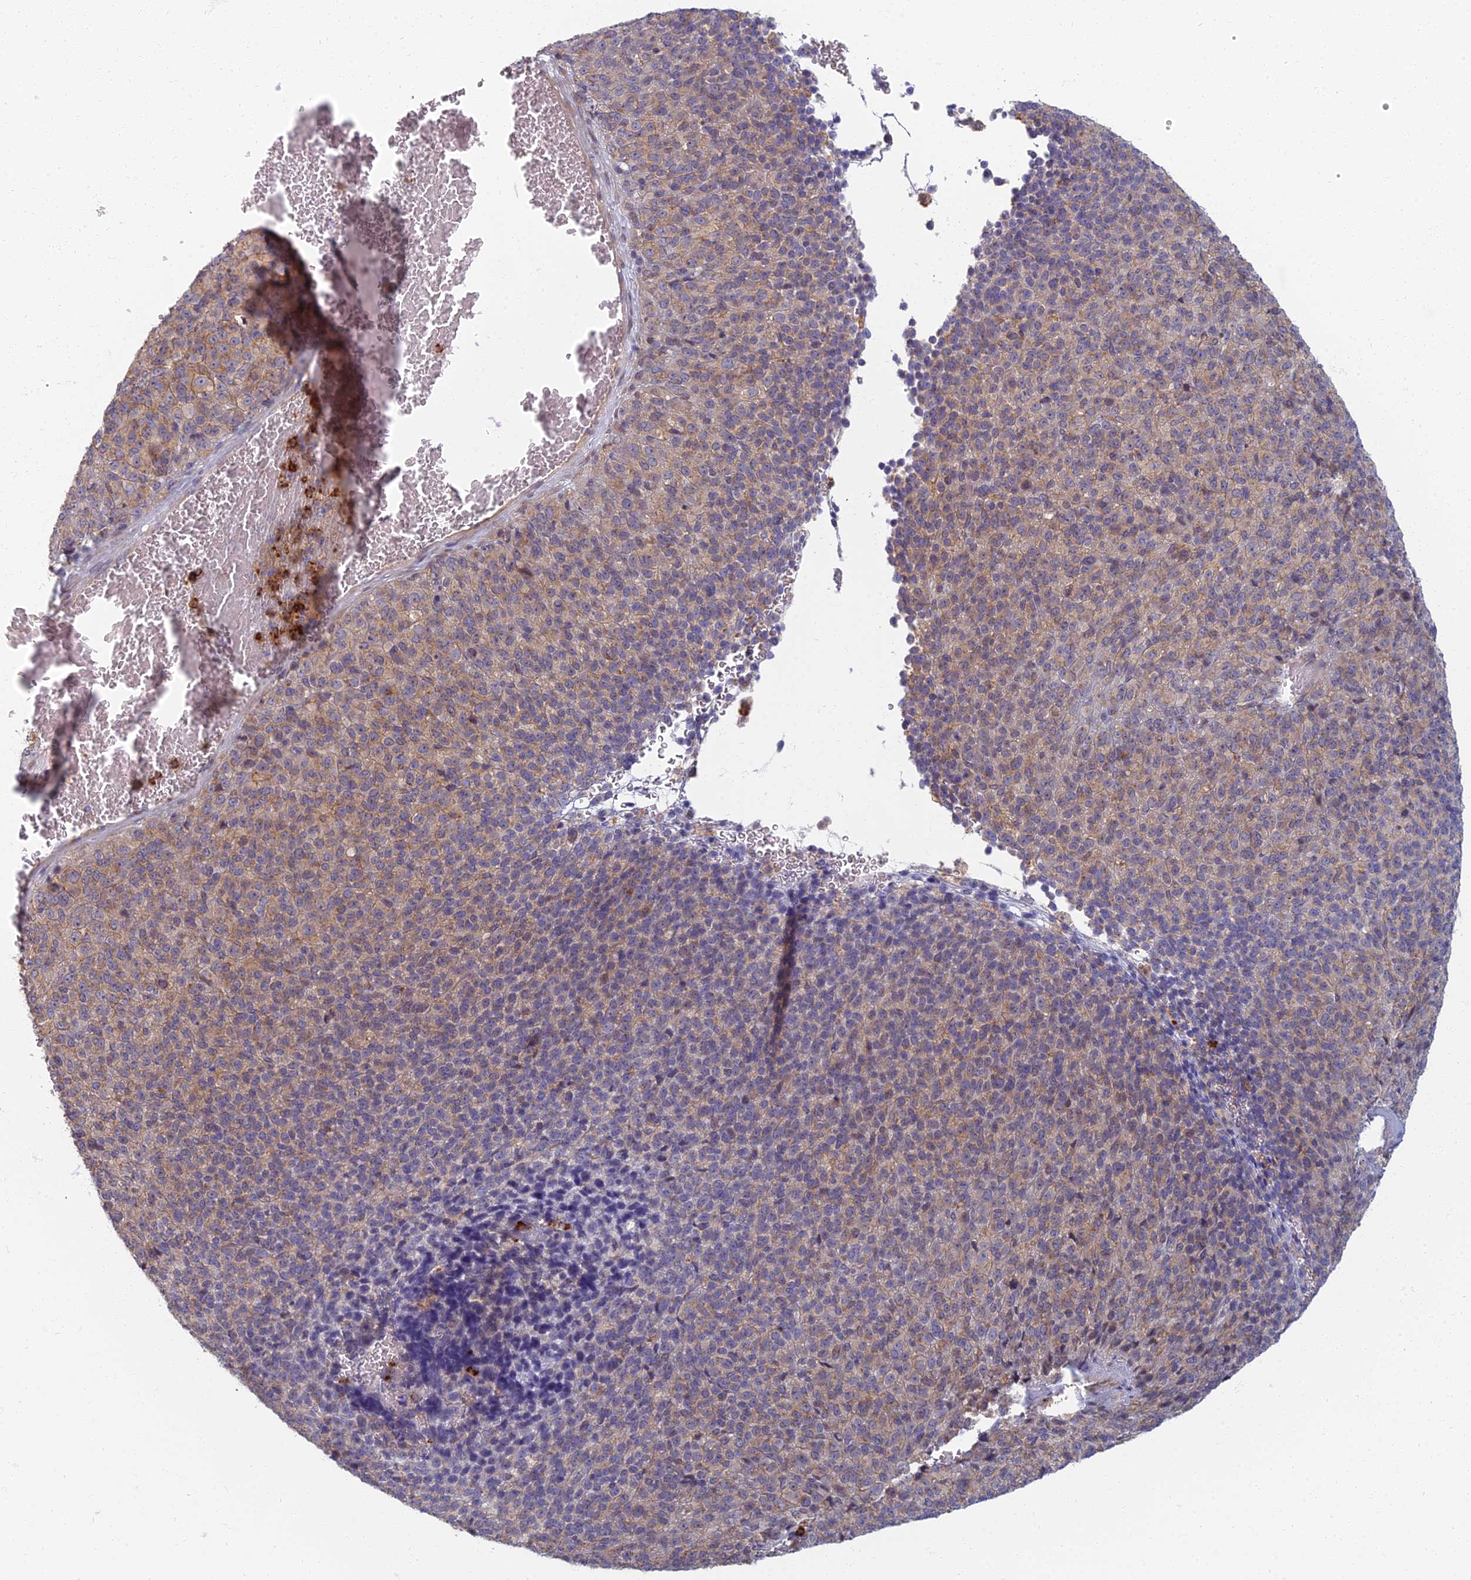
{"staining": {"intensity": "weak", "quantity": "25%-75%", "location": "cytoplasmic/membranous"}, "tissue": "melanoma", "cell_type": "Tumor cells", "image_type": "cancer", "snomed": [{"axis": "morphology", "description": "Malignant melanoma, Metastatic site"}, {"axis": "topography", "description": "Brain"}], "caption": "The image exhibits staining of malignant melanoma (metastatic site), revealing weak cytoplasmic/membranous protein staining (brown color) within tumor cells.", "gene": "PROX2", "patient": {"sex": "female", "age": 56}}